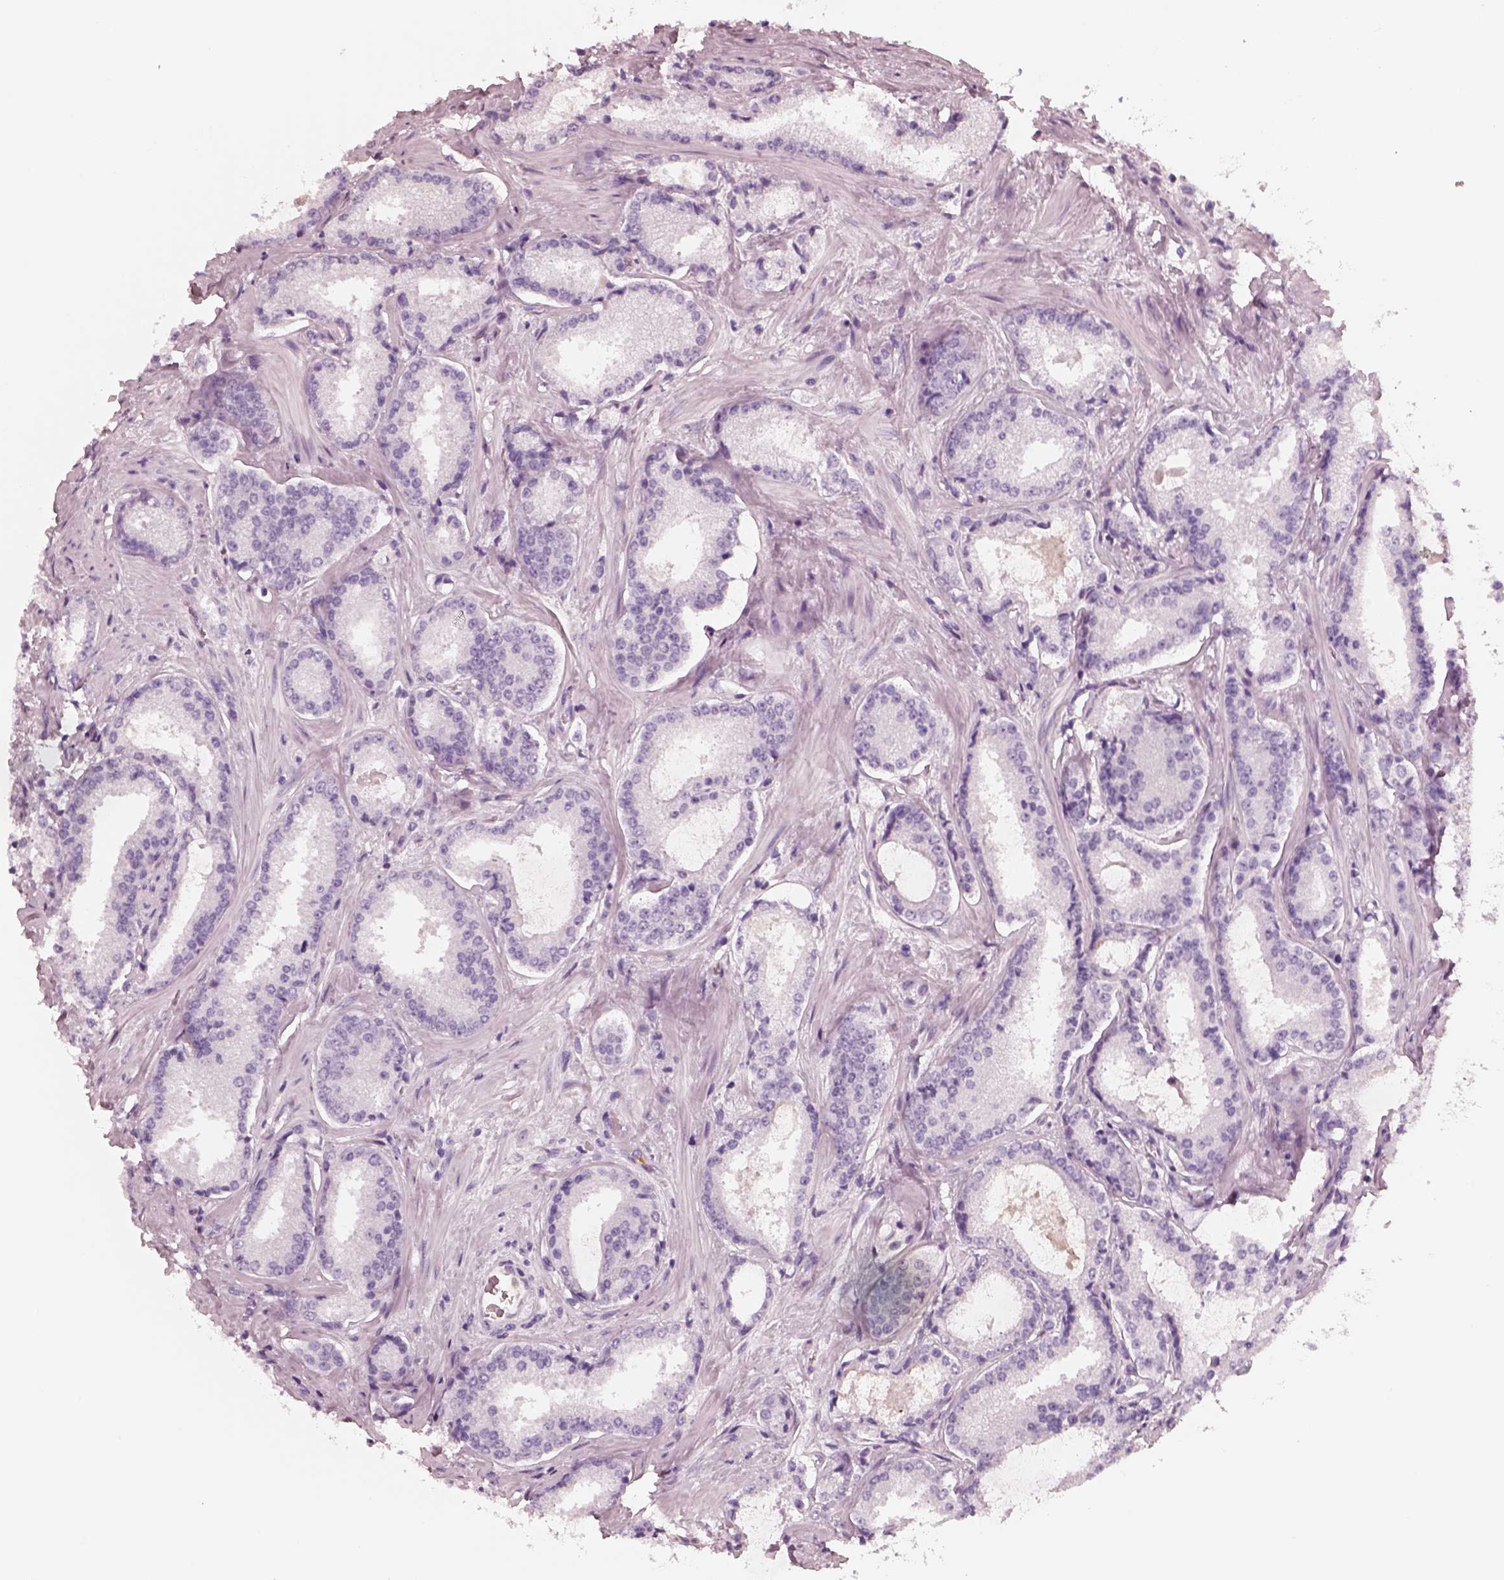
{"staining": {"intensity": "negative", "quantity": "none", "location": "none"}, "tissue": "prostate cancer", "cell_type": "Tumor cells", "image_type": "cancer", "snomed": [{"axis": "morphology", "description": "Adenocarcinoma, Low grade"}, {"axis": "topography", "description": "Prostate"}], "caption": "Tumor cells show no significant protein expression in prostate cancer (adenocarcinoma (low-grade)).", "gene": "ELANE", "patient": {"sex": "male", "age": 56}}